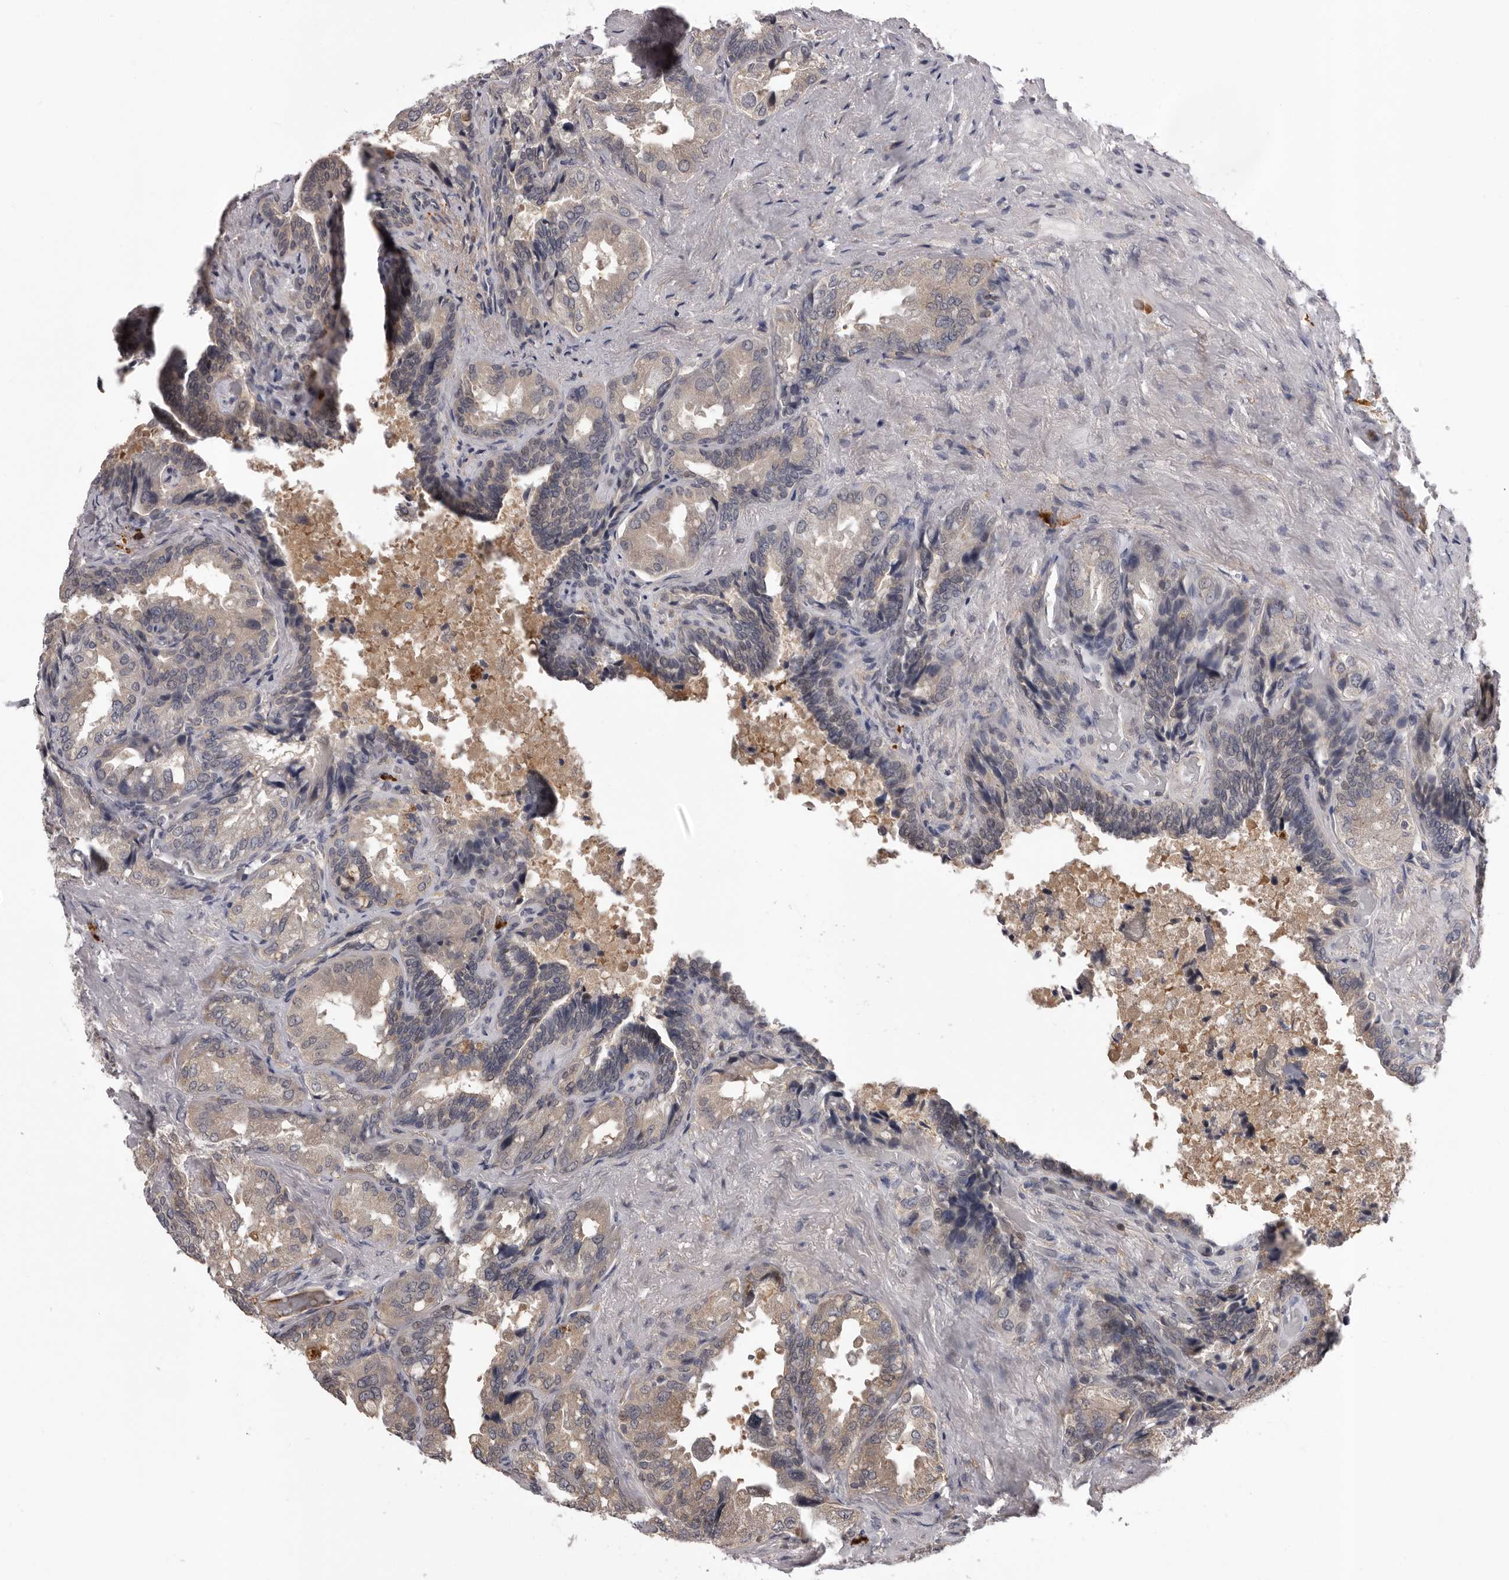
{"staining": {"intensity": "weak", "quantity": "25%-75%", "location": "cytoplasmic/membranous,nuclear"}, "tissue": "seminal vesicle", "cell_type": "Glandular cells", "image_type": "normal", "snomed": [{"axis": "morphology", "description": "Normal tissue, NOS"}, {"axis": "topography", "description": "Seminal veicle"}, {"axis": "topography", "description": "Peripheral nerve tissue"}], "caption": "Immunohistochemistry photomicrograph of normal seminal vesicle: human seminal vesicle stained using immunohistochemistry (IHC) demonstrates low levels of weak protein expression localized specifically in the cytoplasmic/membranous,nuclear of glandular cells, appearing as a cytoplasmic/membranous,nuclear brown color.", "gene": "MED8", "patient": {"sex": "male", "age": 63}}